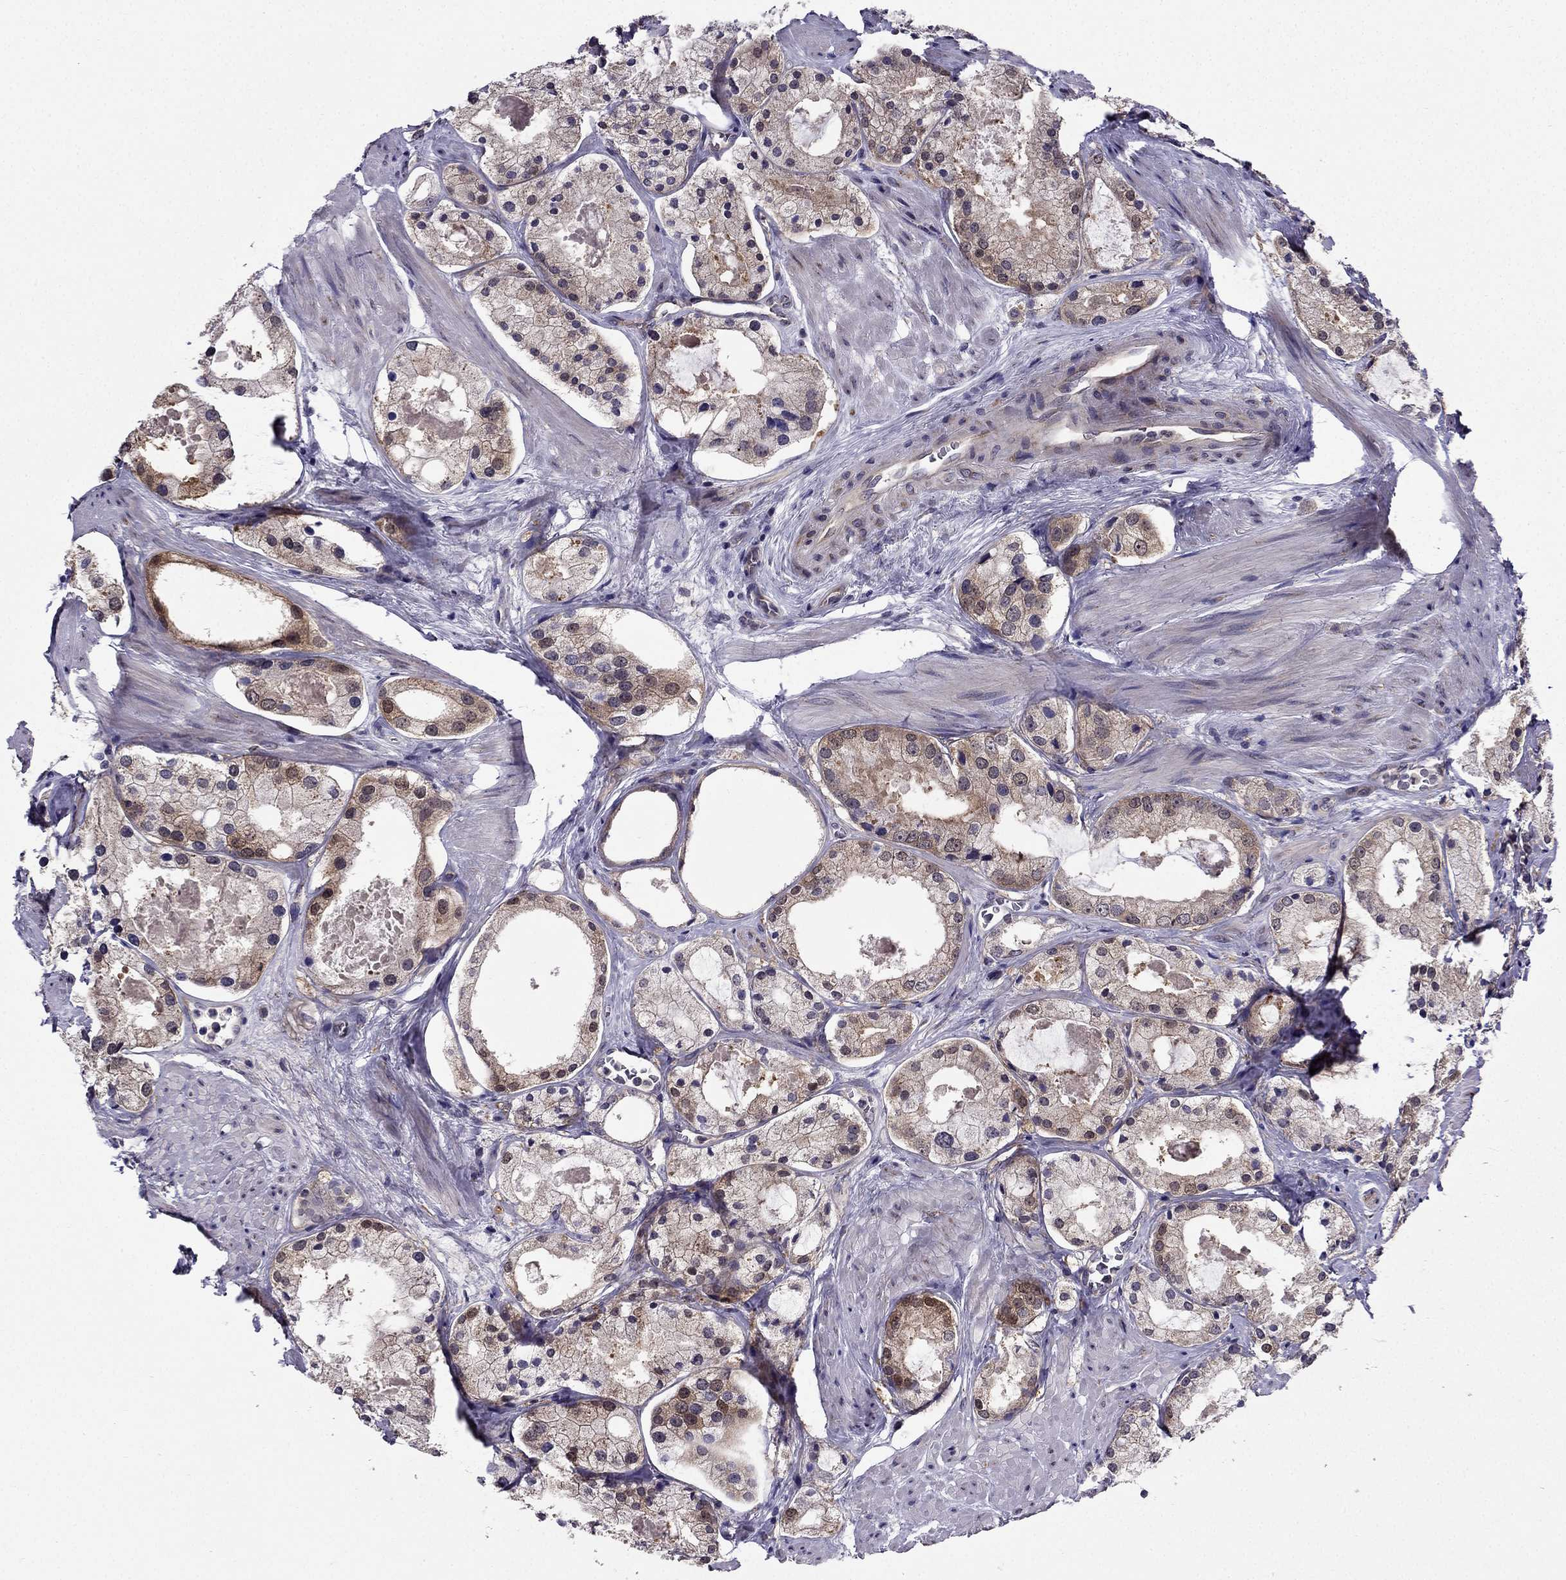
{"staining": {"intensity": "moderate", "quantity": "<25%", "location": "cytoplasmic/membranous"}, "tissue": "prostate cancer", "cell_type": "Tumor cells", "image_type": "cancer", "snomed": [{"axis": "morphology", "description": "Adenocarcinoma, NOS"}, {"axis": "morphology", "description": "Adenocarcinoma, High grade"}, {"axis": "topography", "description": "Prostate"}], "caption": "Immunohistochemical staining of adenocarcinoma (prostate) exhibits low levels of moderate cytoplasmic/membranous expression in approximately <25% of tumor cells.", "gene": "ARHGEF28", "patient": {"sex": "male", "age": 64}}